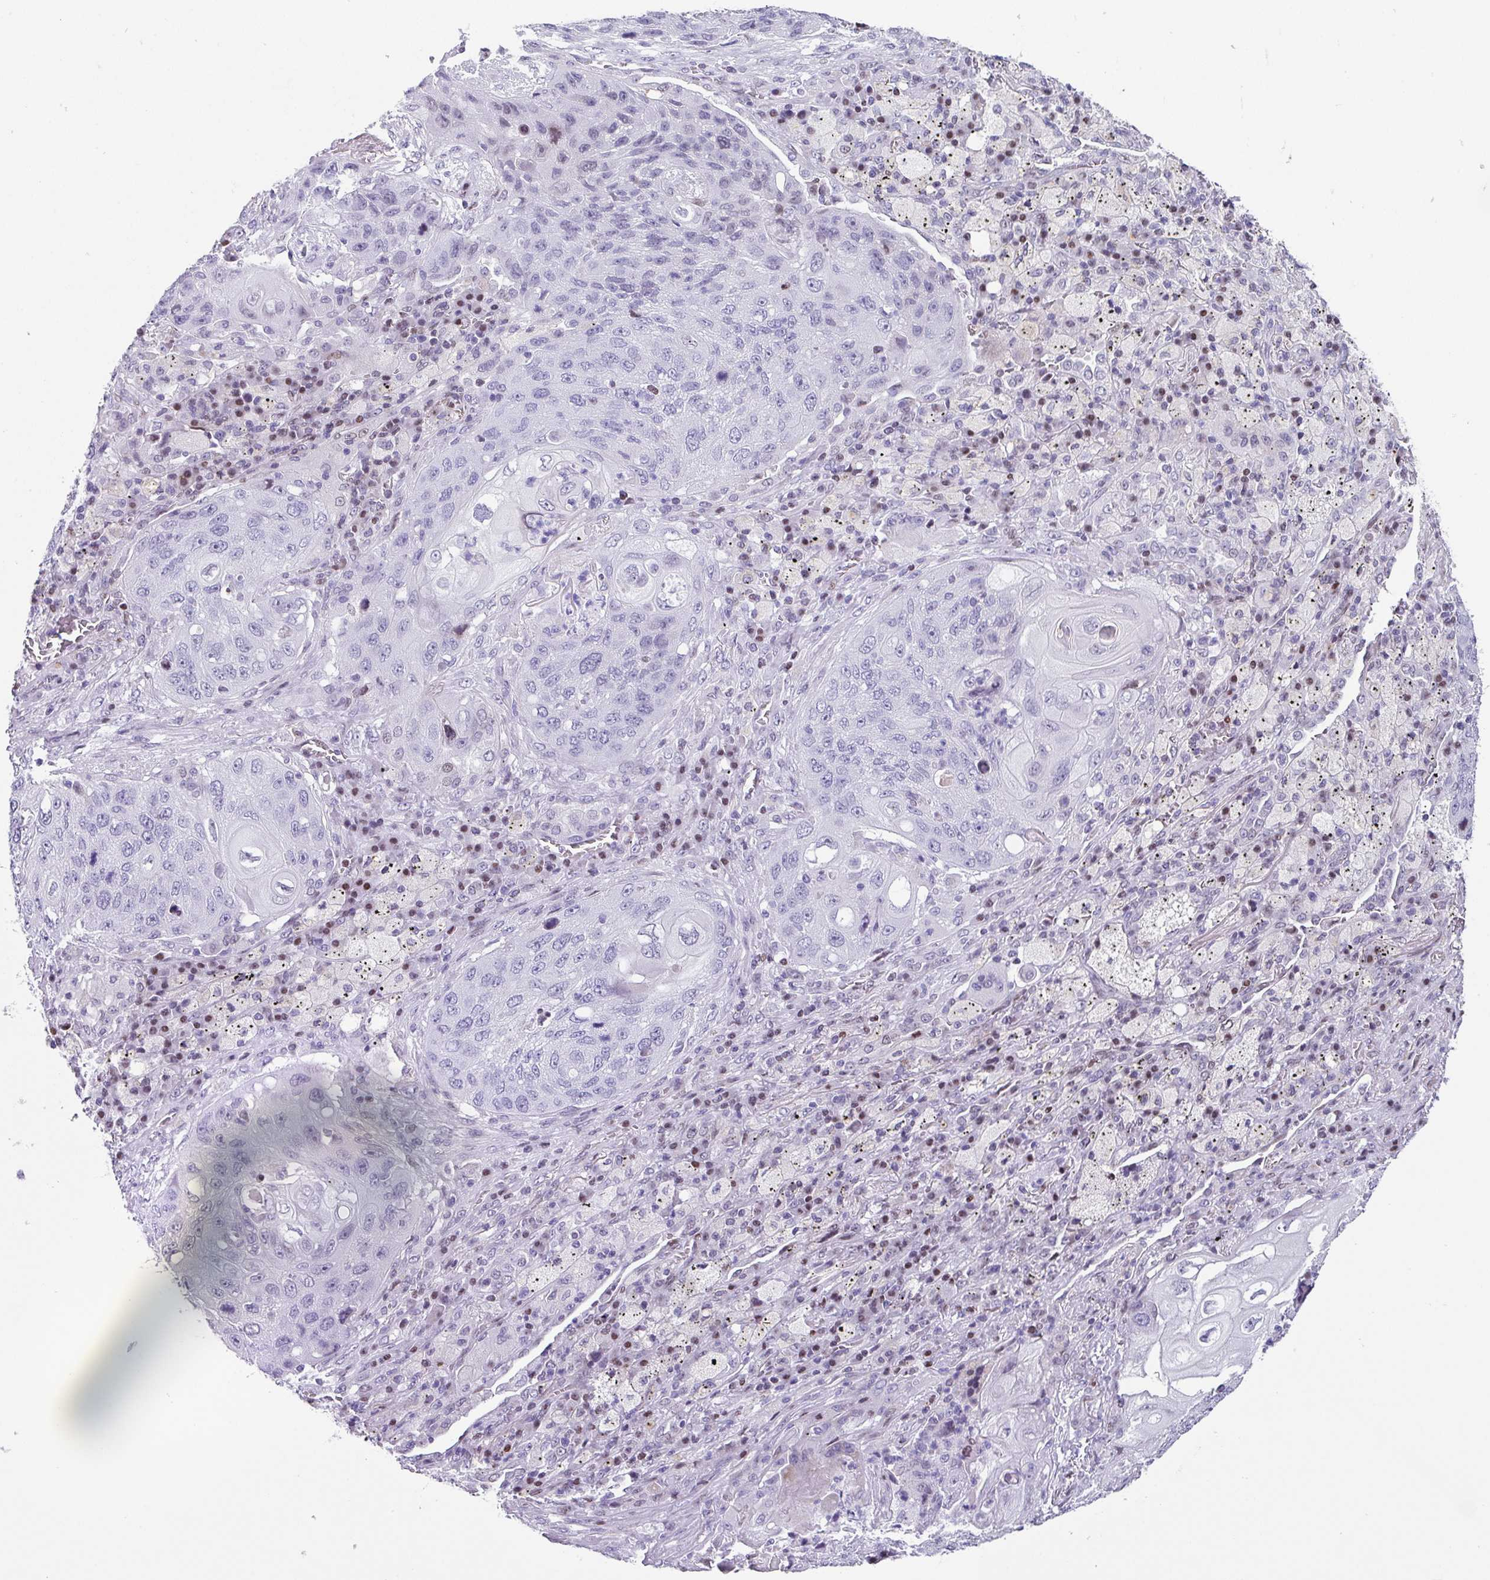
{"staining": {"intensity": "negative", "quantity": "none", "location": "none"}, "tissue": "lung cancer", "cell_type": "Tumor cells", "image_type": "cancer", "snomed": [{"axis": "morphology", "description": "Squamous cell carcinoma, NOS"}, {"axis": "topography", "description": "Lung"}], "caption": "Immunohistochemistry (IHC) of lung cancer (squamous cell carcinoma) displays no positivity in tumor cells.", "gene": "TCF3", "patient": {"sex": "female", "age": 63}}